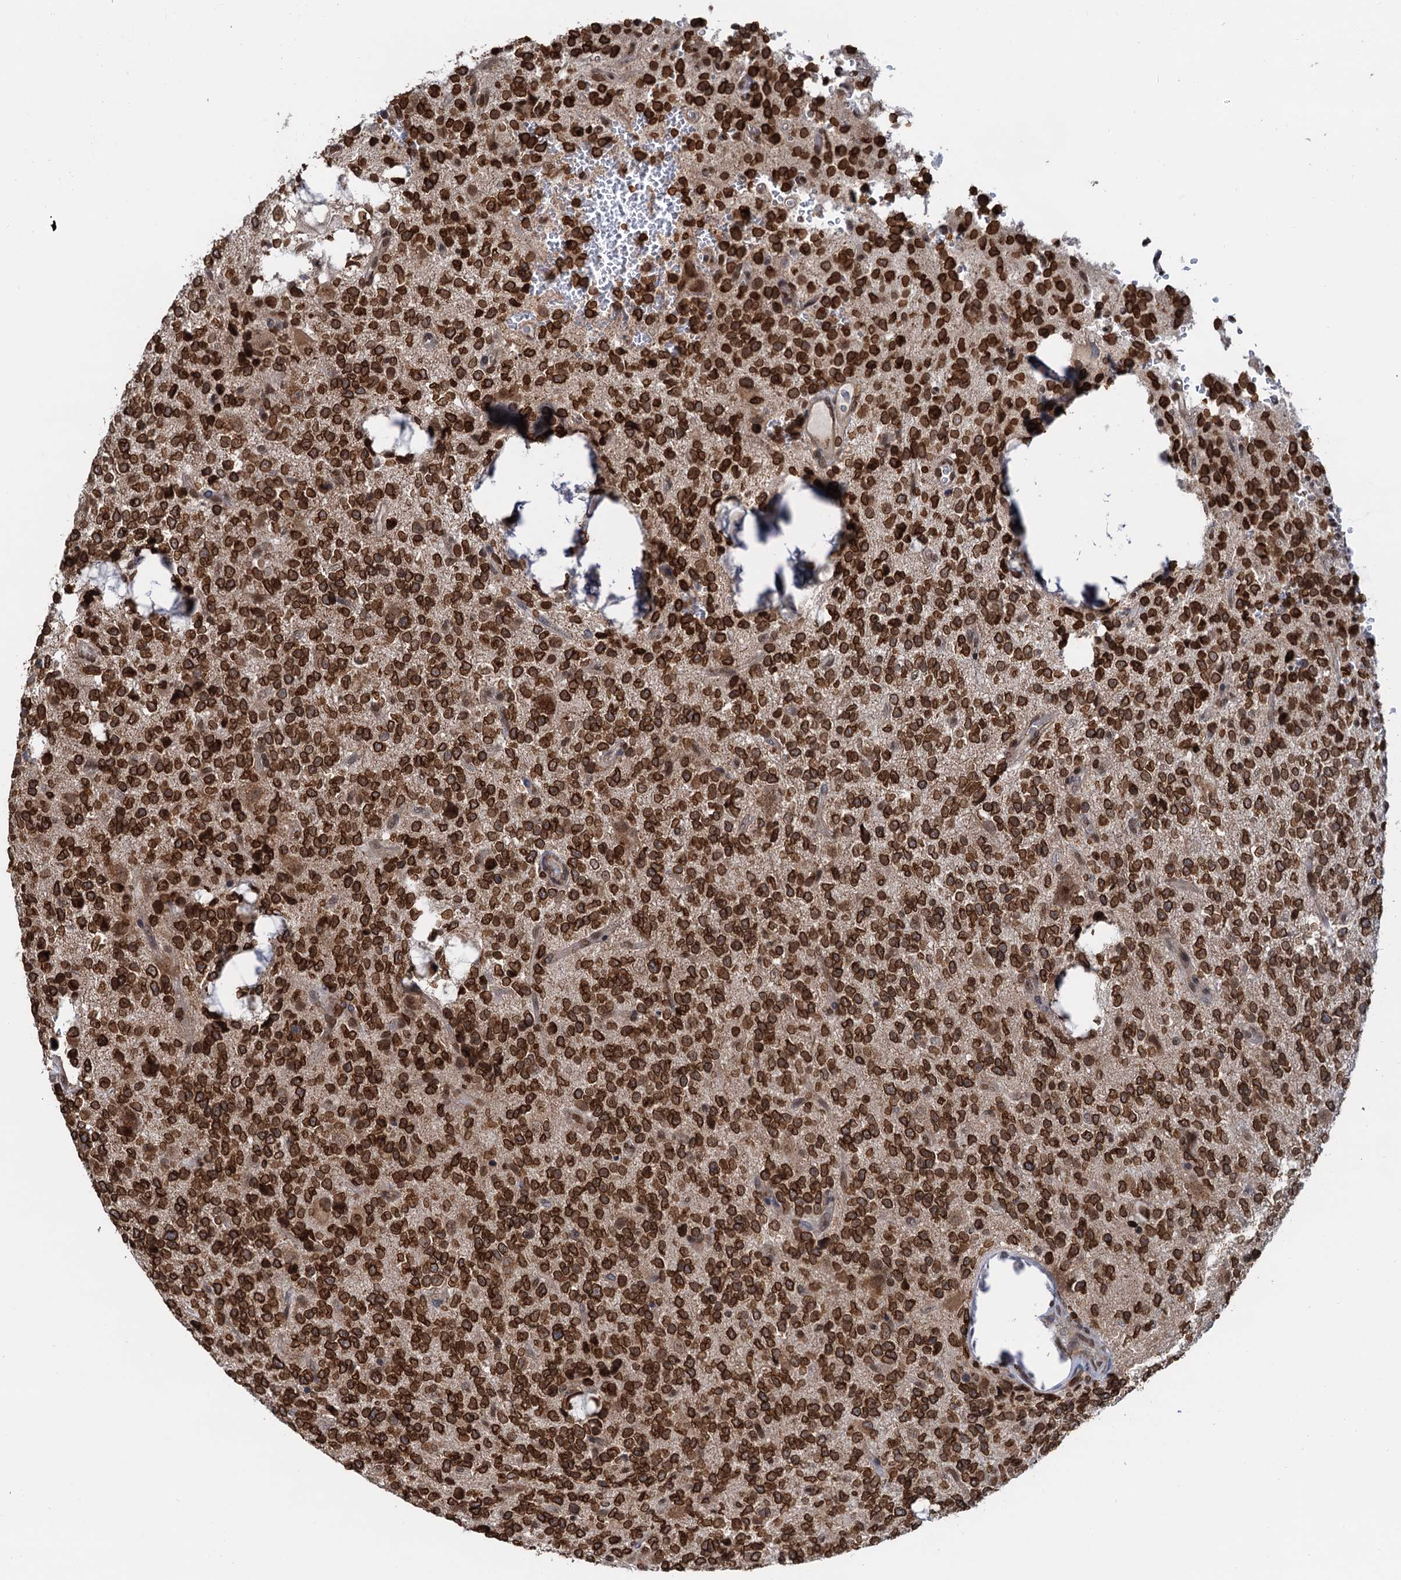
{"staining": {"intensity": "strong", "quantity": ">75%", "location": "cytoplasmic/membranous,nuclear"}, "tissue": "glioma", "cell_type": "Tumor cells", "image_type": "cancer", "snomed": [{"axis": "morphology", "description": "Glioma, malignant, High grade"}, {"axis": "topography", "description": "Brain"}], "caption": "Malignant high-grade glioma stained for a protein demonstrates strong cytoplasmic/membranous and nuclear positivity in tumor cells.", "gene": "ZC3H13", "patient": {"sex": "female", "age": 62}}